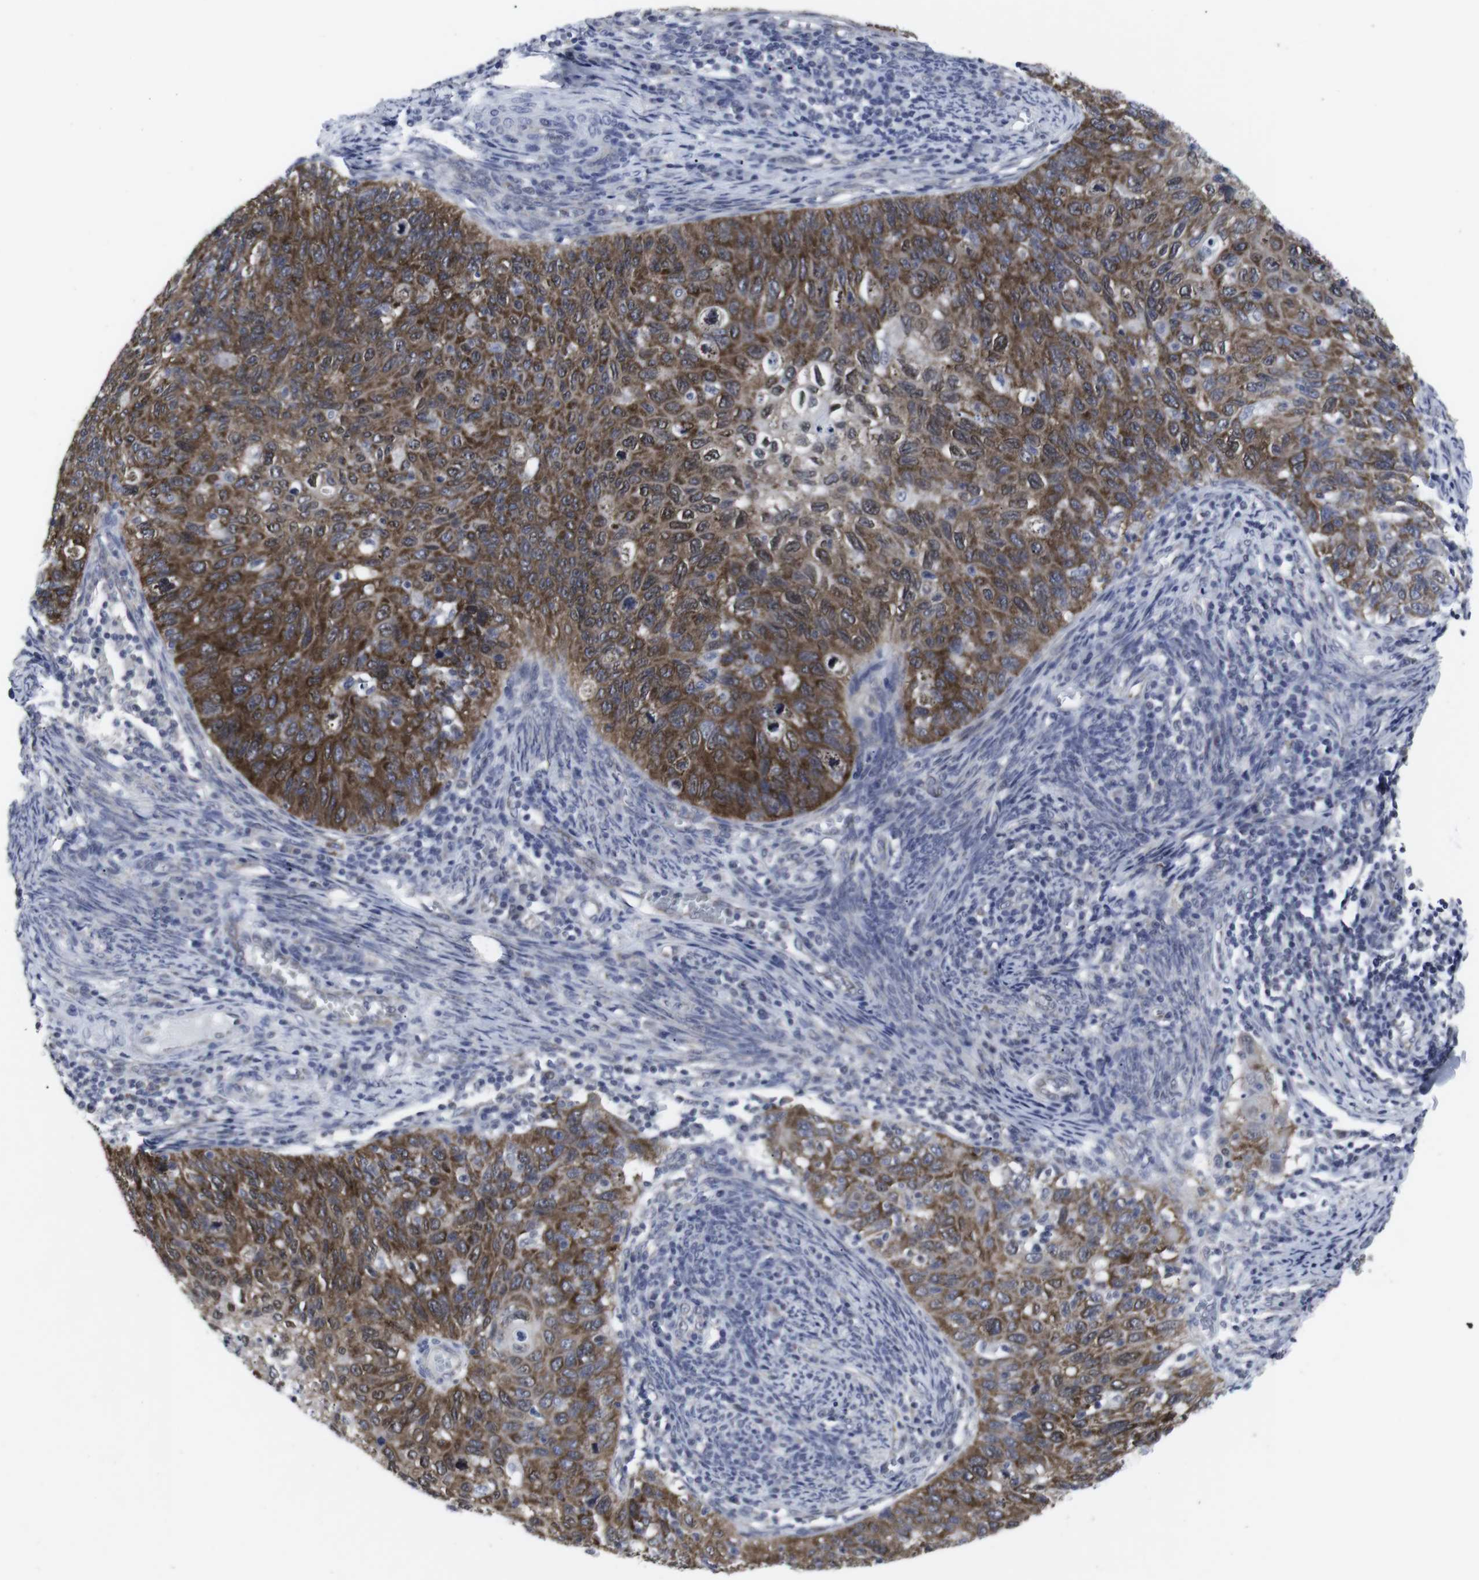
{"staining": {"intensity": "moderate", "quantity": ">75%", "location": "cytoplasmic/membranous"}, "tissue": "cervical cancer", "cell_type": "Tumor cells", "image_type": "cancer", "snomed": [{"axis": "morphology", "description": "Squamous cell carcinoma, NOS"}, {"axis": "topography", "description": "Cervix"}], "caption": "Cervical cancer stained for a protein (brown) exhibits moderate cytoplasmic/membranous positive staining in approximately >75% of tumor cells.", "gene": "GEMIN2", "patient": {"sex": "female", "age": 70}}